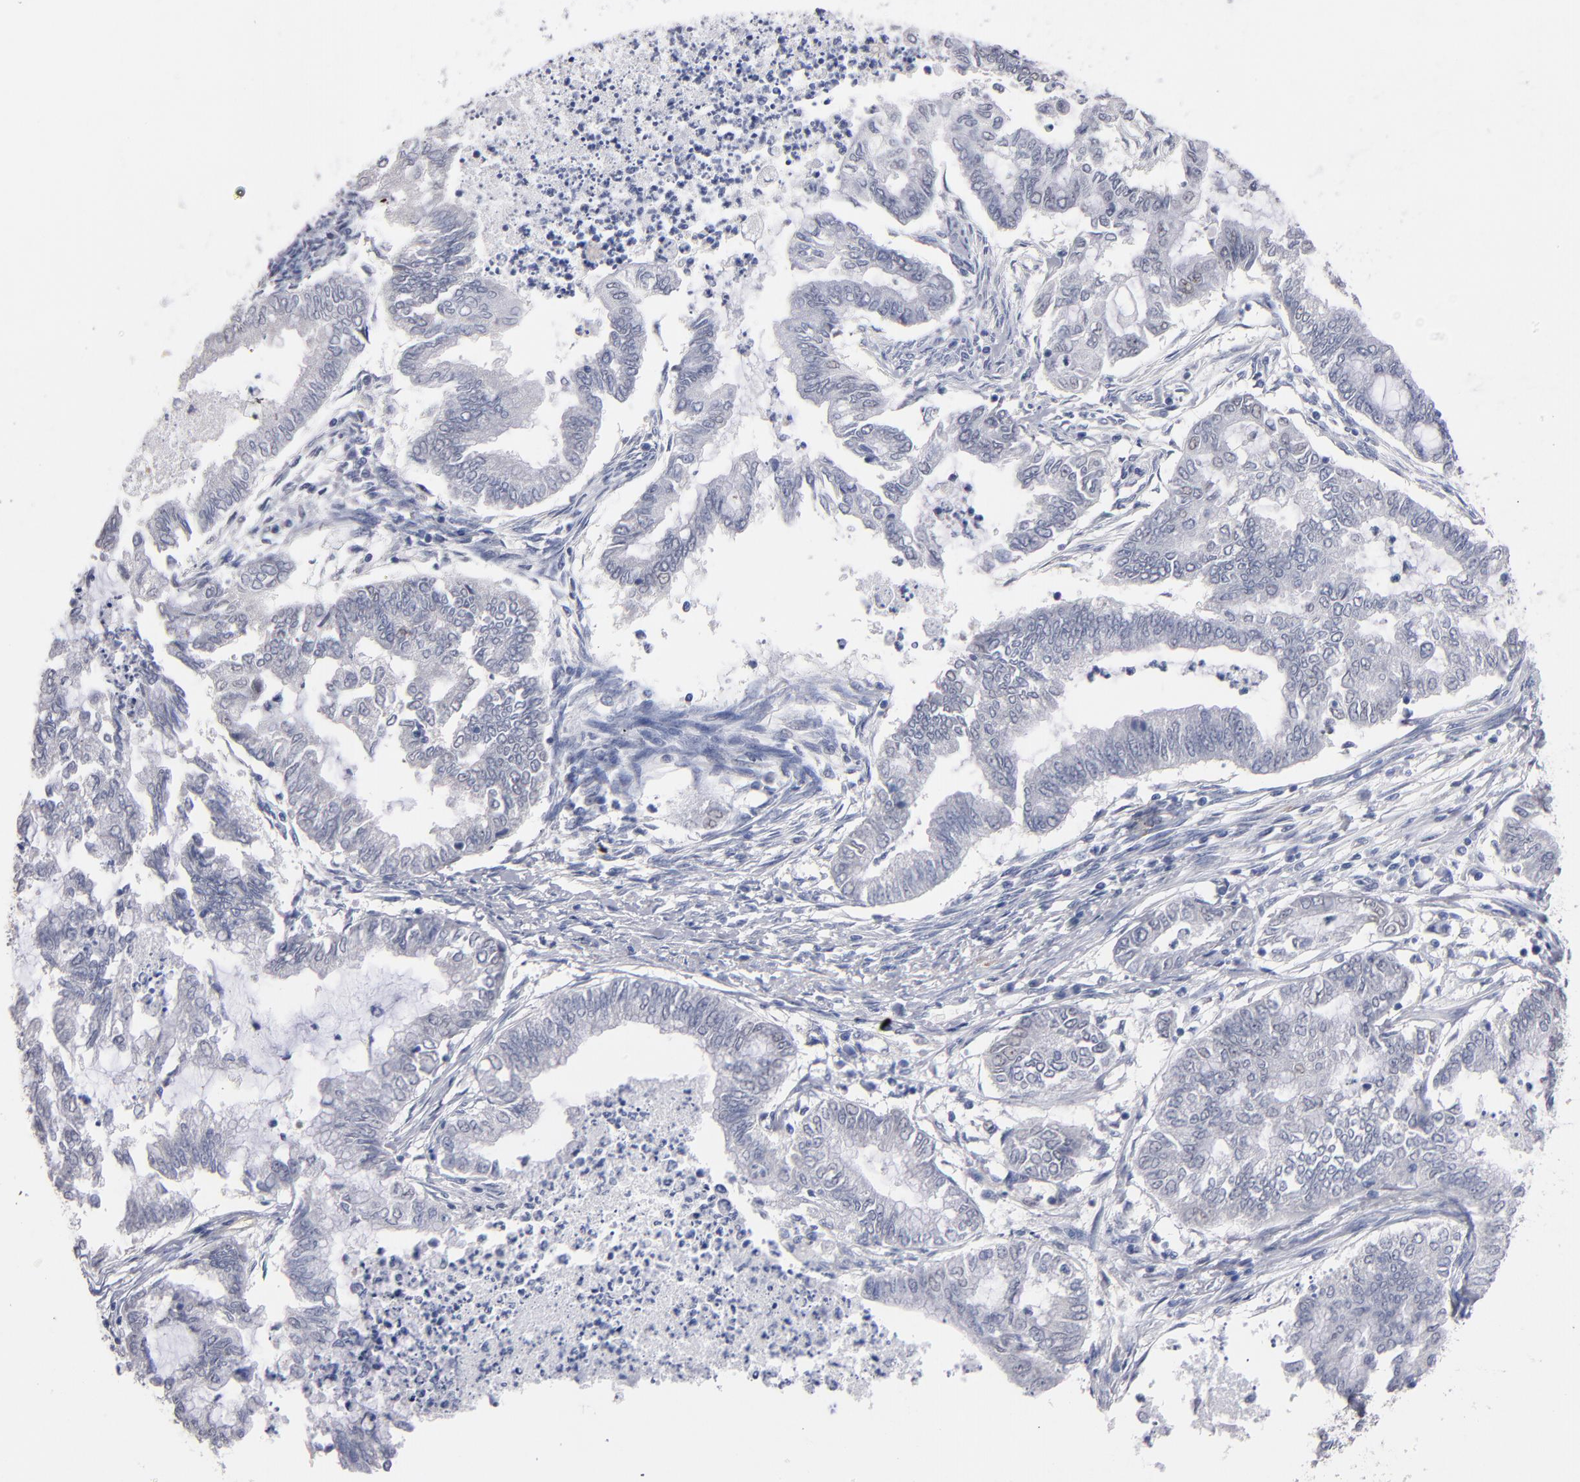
{"staining": {"intensity": "negative", "quantity": "none", "location": "none"}, "tissue": "endometrial cancer", "cell_type": "Tumor cells", "image_type": "cancer", "snomed": [{"axis": "morphology", "description": "Adenocarcinoma, NOS"}, {"axis": "topography", "description": "Endometrium"}], "caption": "Endometrial cancer (adenocarcinoma) stained for a protein using immunohistochemistry exhibits no expression tumor cells.", "gene": "MN1", "patient": {"sex": "female", "age": 79}}